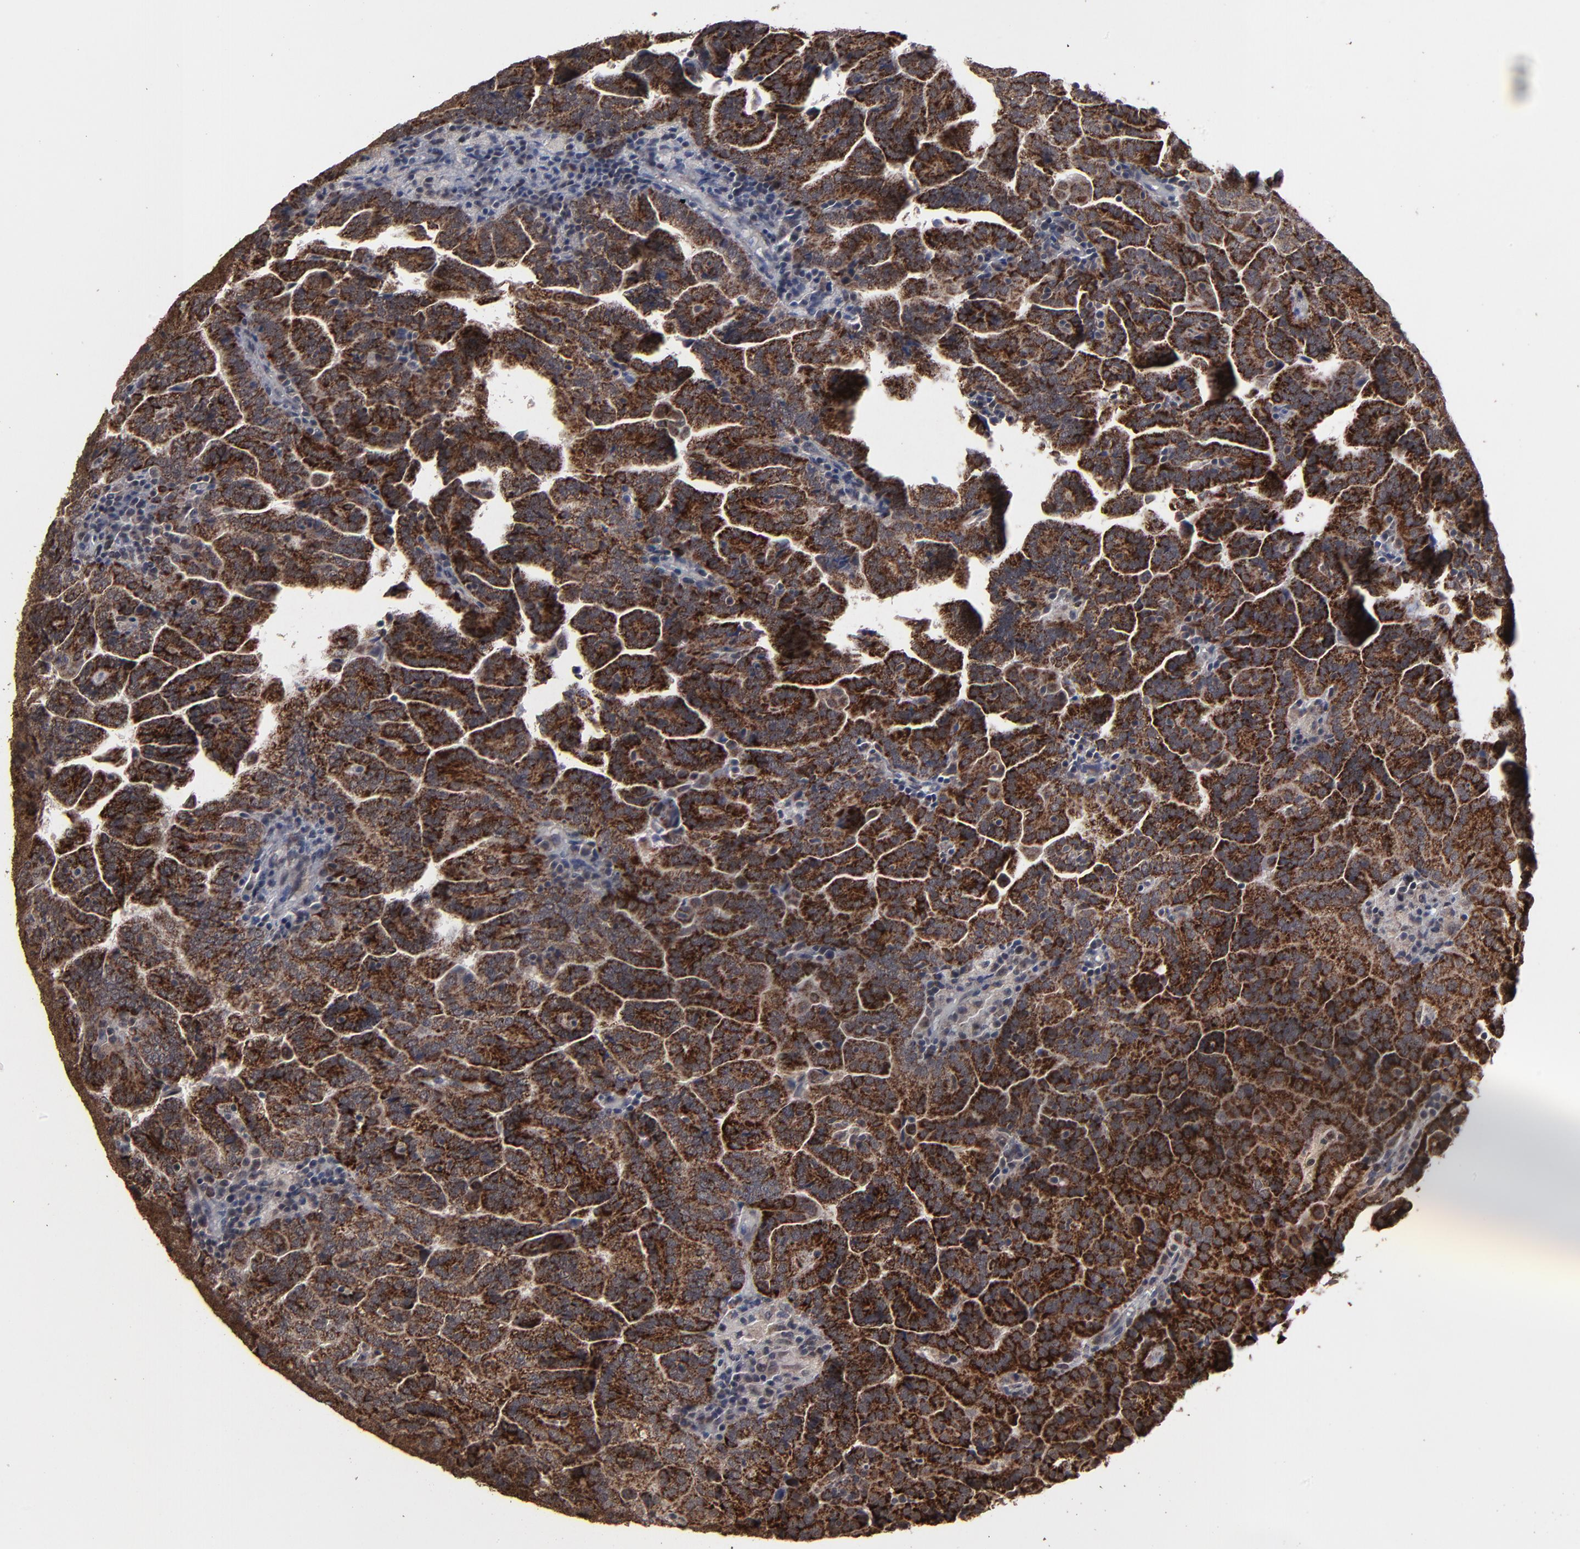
{"staining": {"intensity": "strong", "quantity": ">75%", "location": "cytoplasmic/membranous"}, "tissue": "renal cancer", "cell_type": "Tumor cells", "image_type": "cancer", "snomed": [{"axis": "morphology", "description": "Adenocarcinoma, NOS"}, {"axis": "topography", "description": "Kidney"}], "caption": "Immunohistochemistry of renal cancer reveals high levels of strong cytoplasmic/membranous staining in approximately >75% of tumor cells. The protein of interest is shown in brown color, while the nuclei are stained blue.", "gene": "BNIP3", "patient": {"sex": "male", "age": 61}}